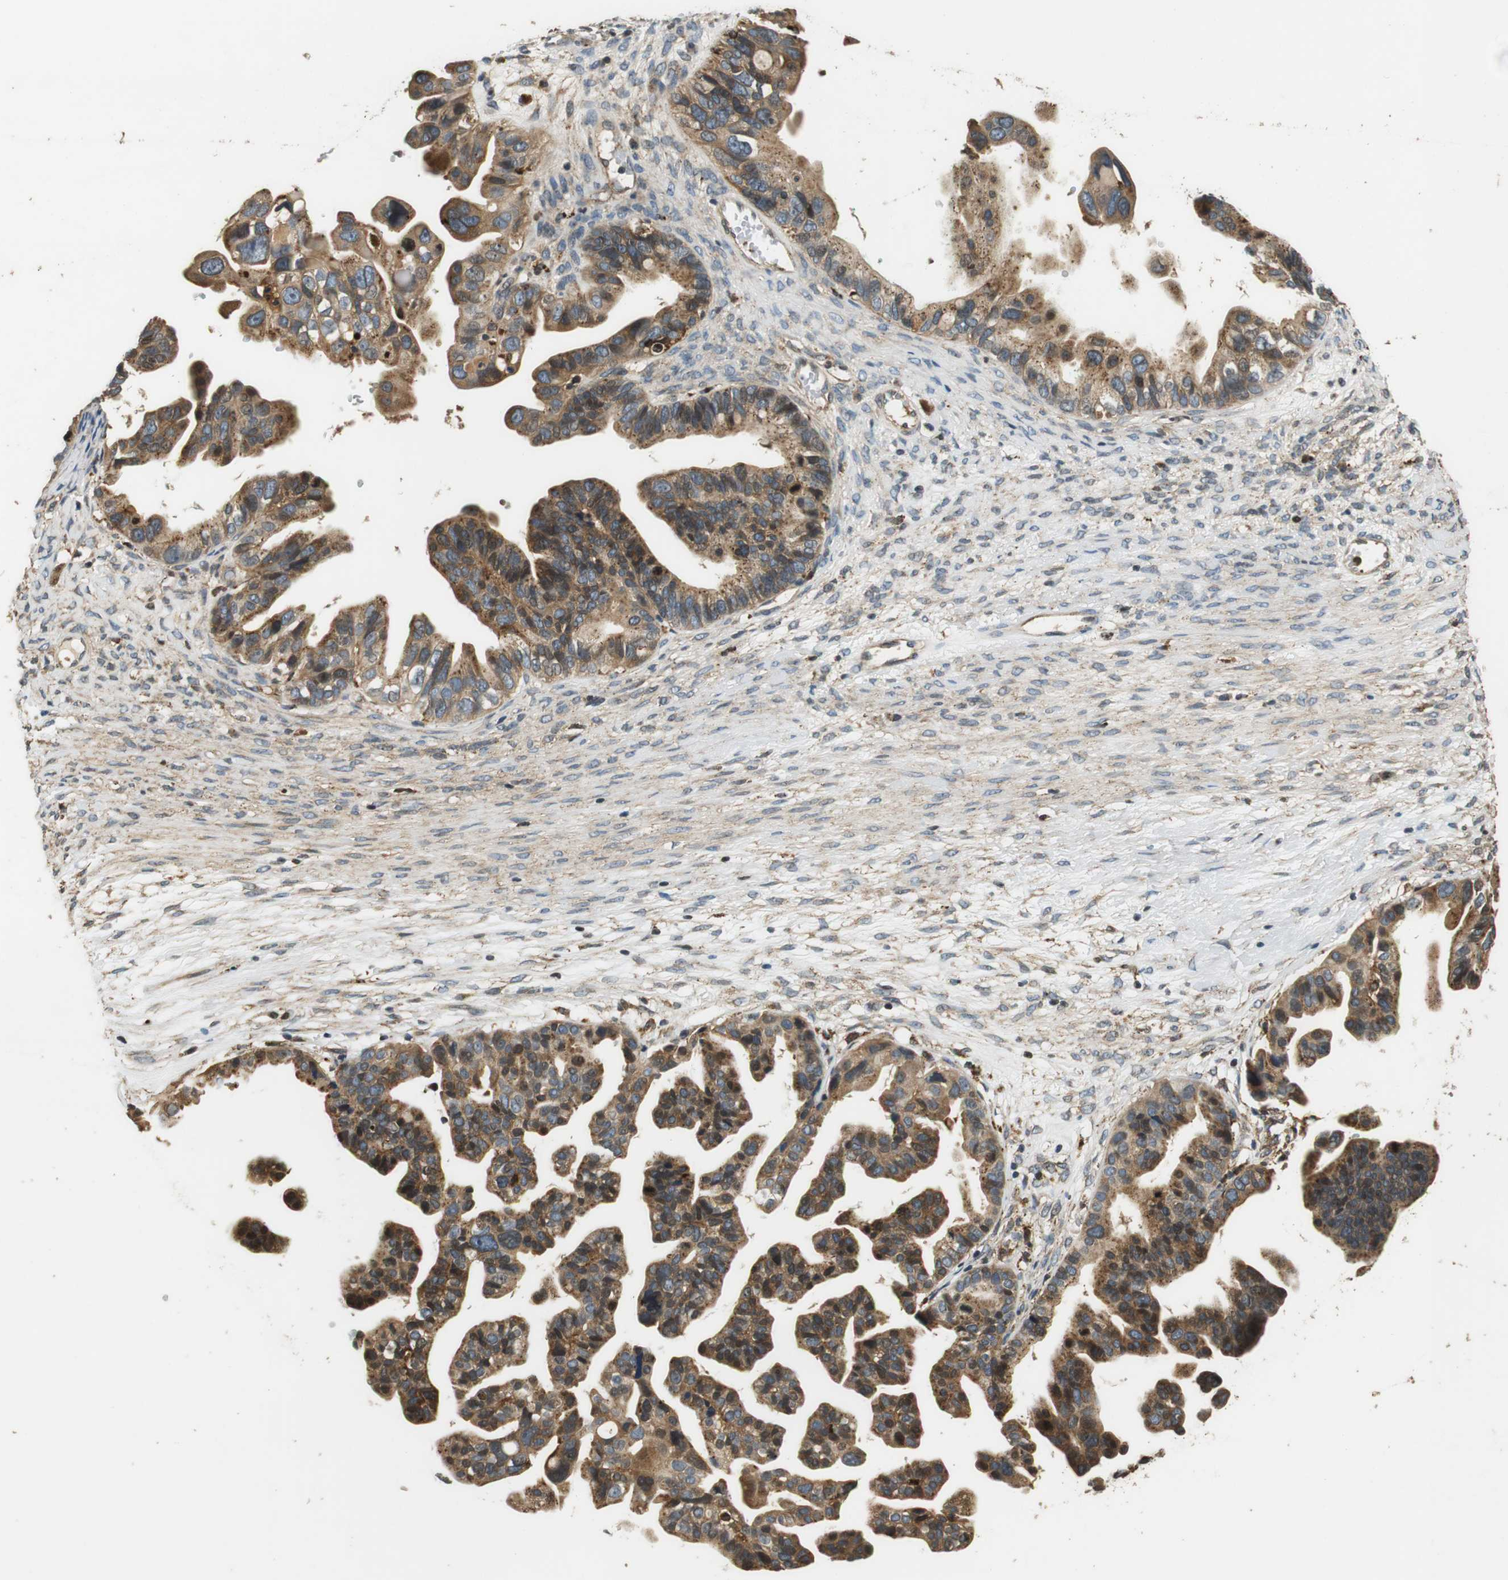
{"staining": {"intensity": "moderate", "quantity": ">75%", "location": "cytoplasmic/membranous"}, "tissue": "ovarian cancer", "cell_type": "Tumor cells", "image_type": "cancer", "snomed": [{"axis": "morphology", "description": "Cystadenocarcinoma, serous, NOS"}, {"axis": "topography", "description": "Ovary"}], "caption": "Protein expression analysis of ovarian cancer (serous cystadenocarcinoma) shows moderate cytoplasmic/membranous positivity in approximately >75% of tumor cells. (IHC, brightfield microscopy, high magnification).", "gene": "TXNRD1", "patient": {"sex": "female", "age": 56}}